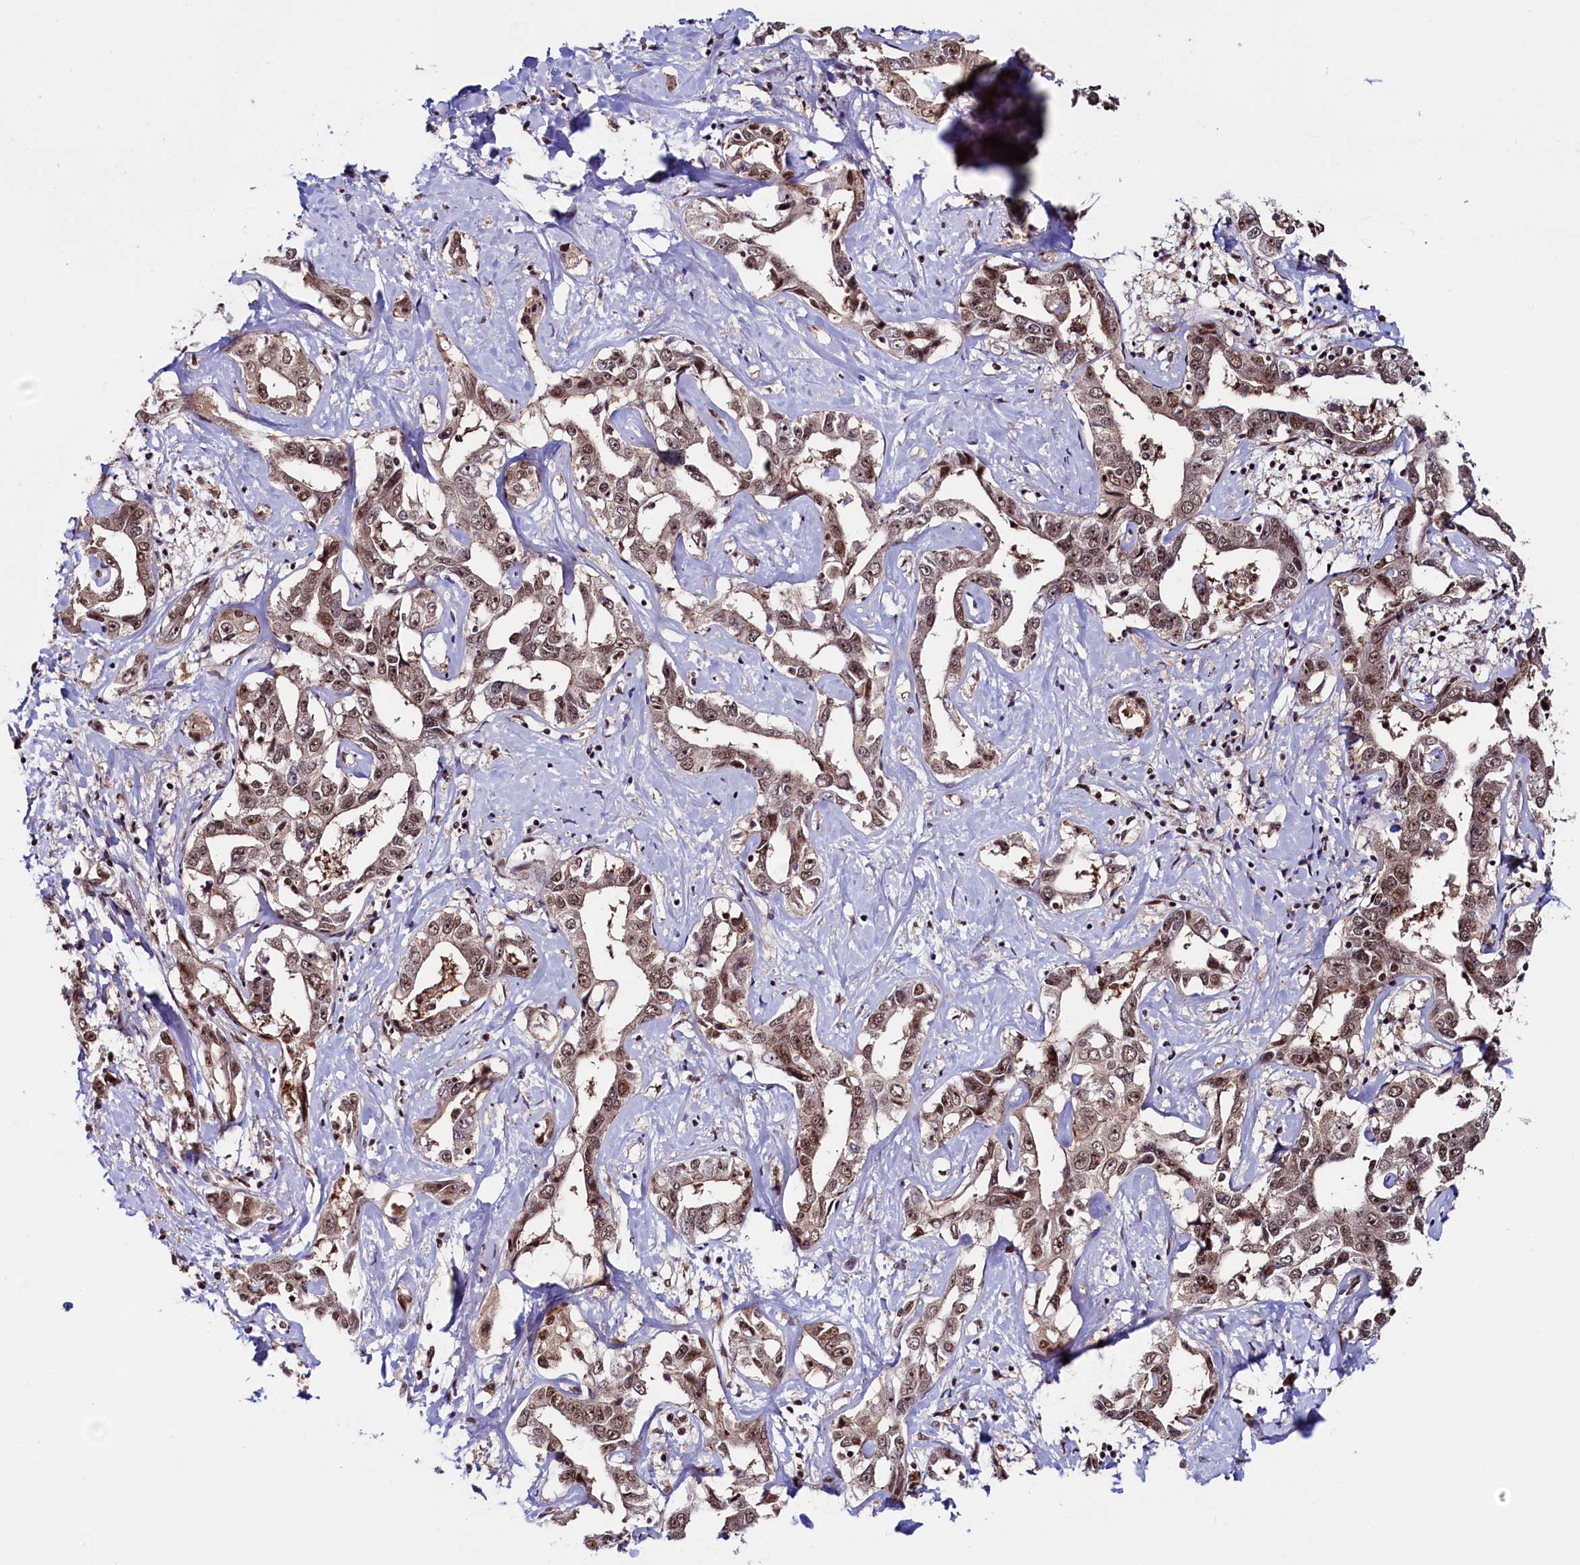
{"staining": {"intensity": "moderate", "quantity": ">75%", "location": "nuclear"}, "tissue": "liver cancer", "cell_type": "Tumor cells", "image_type": "cancer", "snomed": [{"axis": "morphology", "description": "Cholangiocarcinoma"}, {"axis": "topography", "description": "Liver"}], "caption": "The photomicrograph reveals a brown stain indicating the presence of a protein in the nuclear of tumor cells in liver cancer (cholangiocarcinoma). (Stains: DAB (3,3'-diaminobenzidine) in brown, nuclei in blue, Microscopy: brightfield microscopy at high magnification).", "gene": "LEO1", "patient": {"sex": "male", "age": 59}}